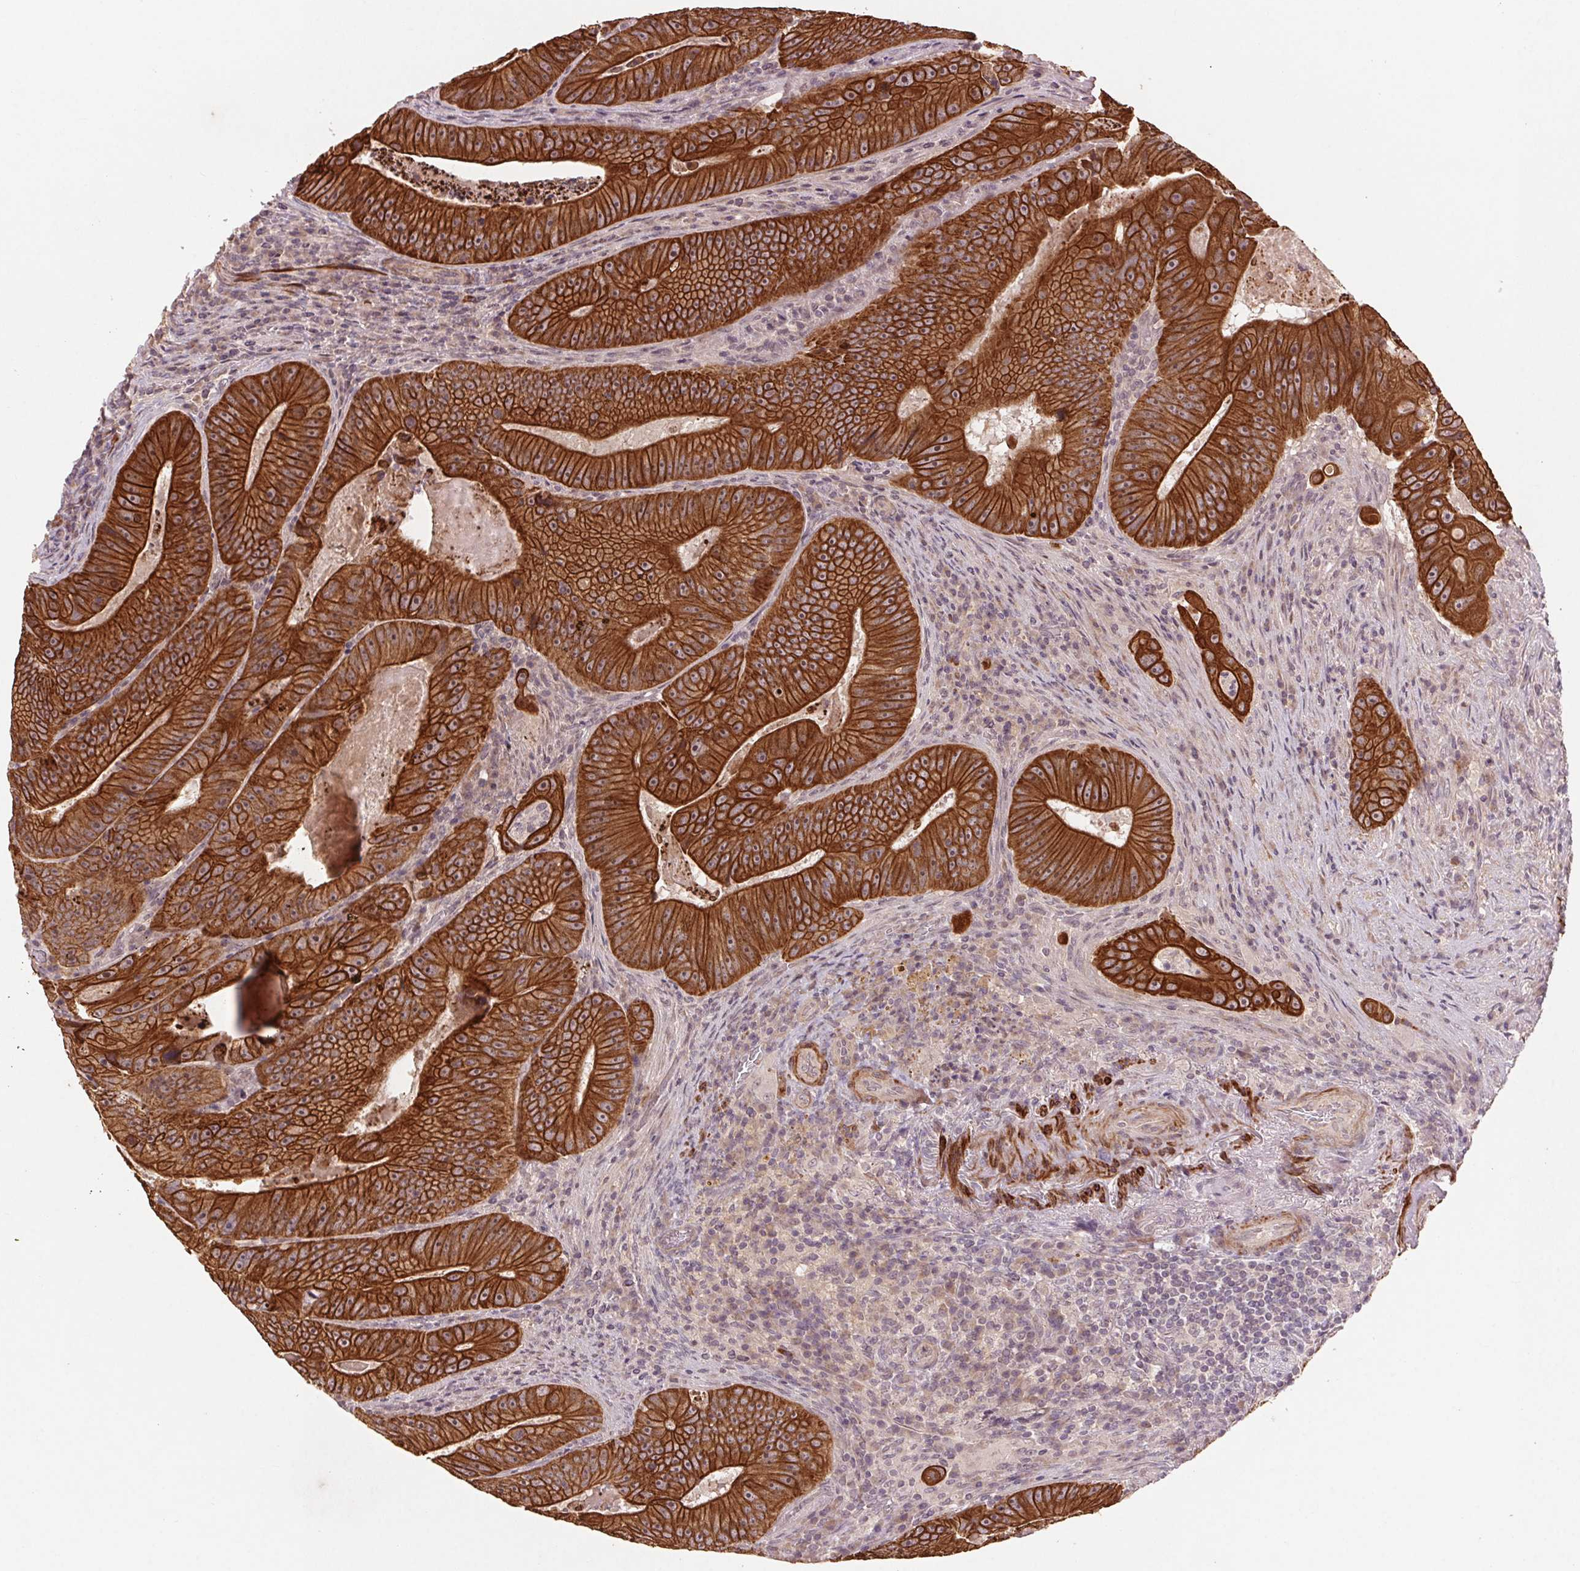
{"staining": {"intensity": "strong", "quantity": ">75%", "location": "cytoplasmic/membranous"}, "tissue": "colorectal cancer", "cell_type": "Tumor cells", "image_type": "cancer", "snomed": [{"axis": "morphology", "description": "Adenocarcinoma, NOS"}, {"axis": "topography", "description": "Colon"}], "caption": "Immunohistochemical staining of colorectal cancer (adenocarcinoma) reveals strong cytoplasmic/membranous protein positivity in about >75% of tumor cells.", "gene": "SMLR1", "patient": {"sex": "female", "age": 86}}